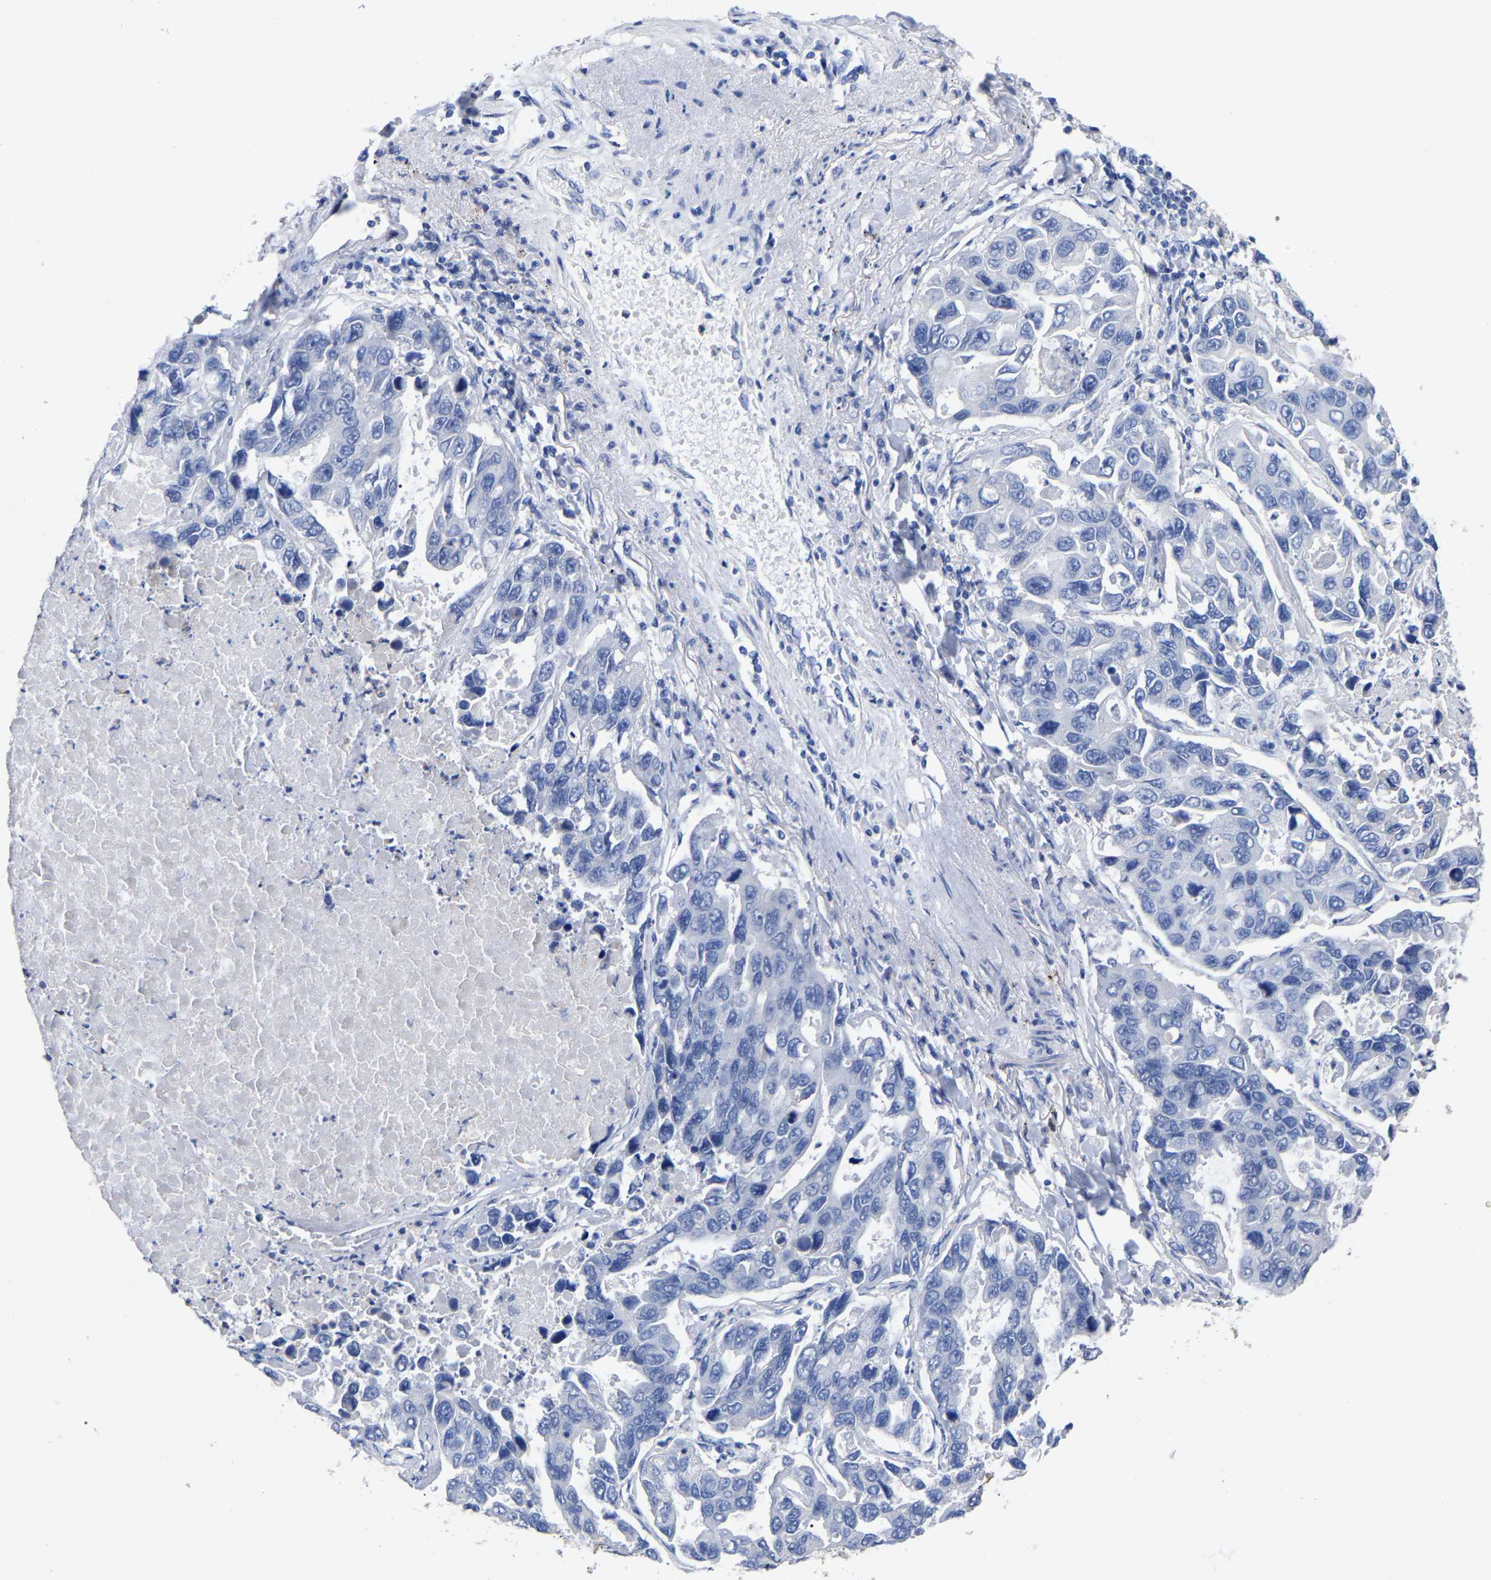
{"staining": {"intensity": "negative", "quantity": "none", "location": "none"}, "tissue": "lung cancer", "cell_type": "Tumor cells", "image_type": "cancer", "snomed": [{"axis": "morphology", "description": "Adenocarcinoma, NOS"}, {"axis": "topography", "description": "Lung"}], "caption": "An image of lung adenocarcinoma stained for a protein exhibits no brown staining in tumor cells.", "gene": "ANXA13", "patient": {"sex": "male", "age": 64}}